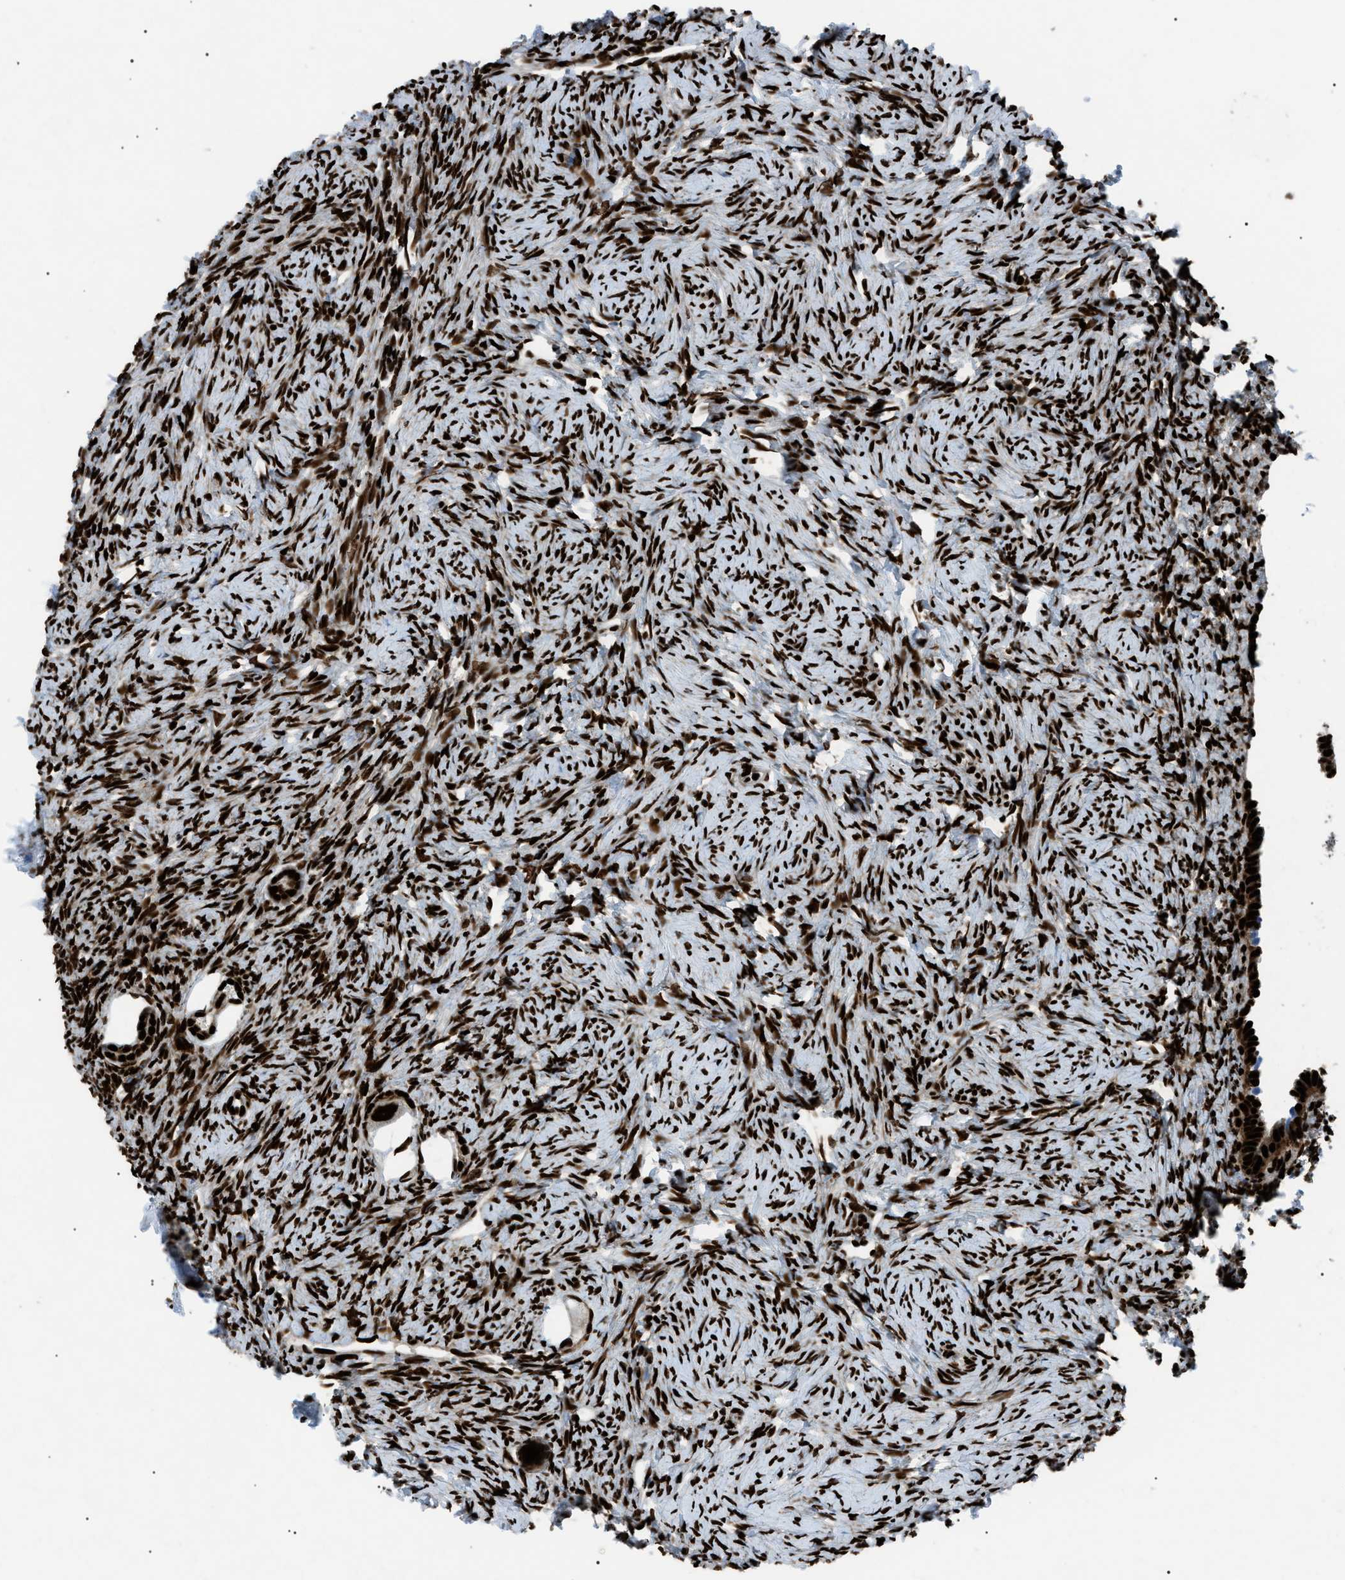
{"staining": {"intensity": "strong", "quantity": ">75%", "location": "nuclear"}, "tissue": "ovary", "cell_type": "Follicle cells", "image_type": "normal", "snomed": [{"axis": "morphology", "description": "Normal tissue, NOS"}, {"axis": "topography", "description": "Ovary"}], "caption": "Ovary stained with immunohistochemistry (IHC) reveals strong nuclear staining in about >75% of follicle cells.", "gene": "HNRNPK", "patient": {"sex": "female", "age": 33}}